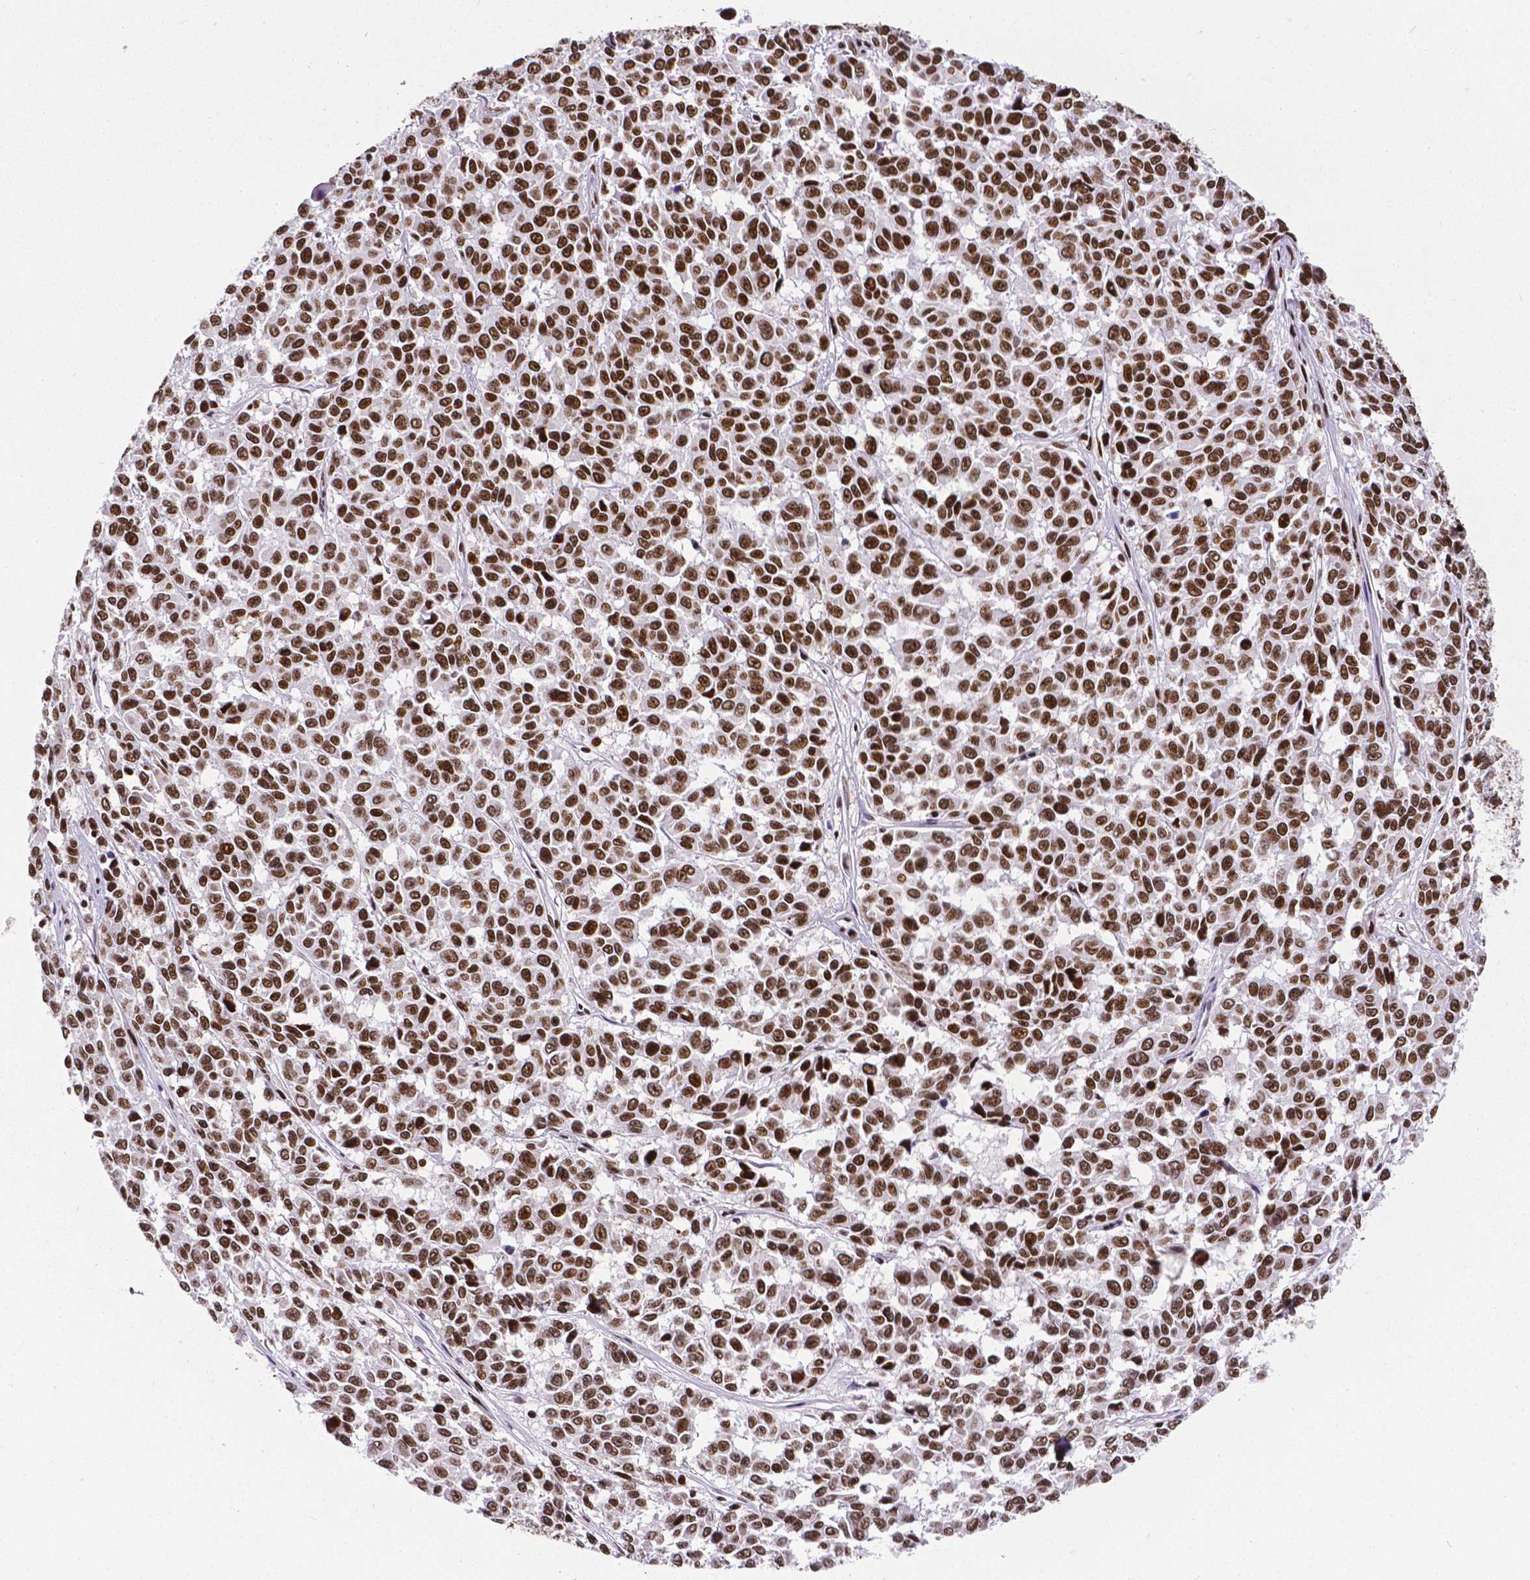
{"staining": {"intensity": "strong", "quantity": ">75%", "location": "nuclear"}, "tissue": "melanoma", "cell_type": "Tumor cells", "image_type": "cancer", "snomed": [{"axis": "morphology", "description": "Malignant melanoma, NOS"}, {"axis": "topography", "description": "Skin"}], "caption": "Protein expression analysis of melanoma demonstrates strong nuclear staining in about >75% of tumor cells. Nuclei are stained in blue.", "gene": "CTCF", "patient": {"sex": "female", "age": 66}}